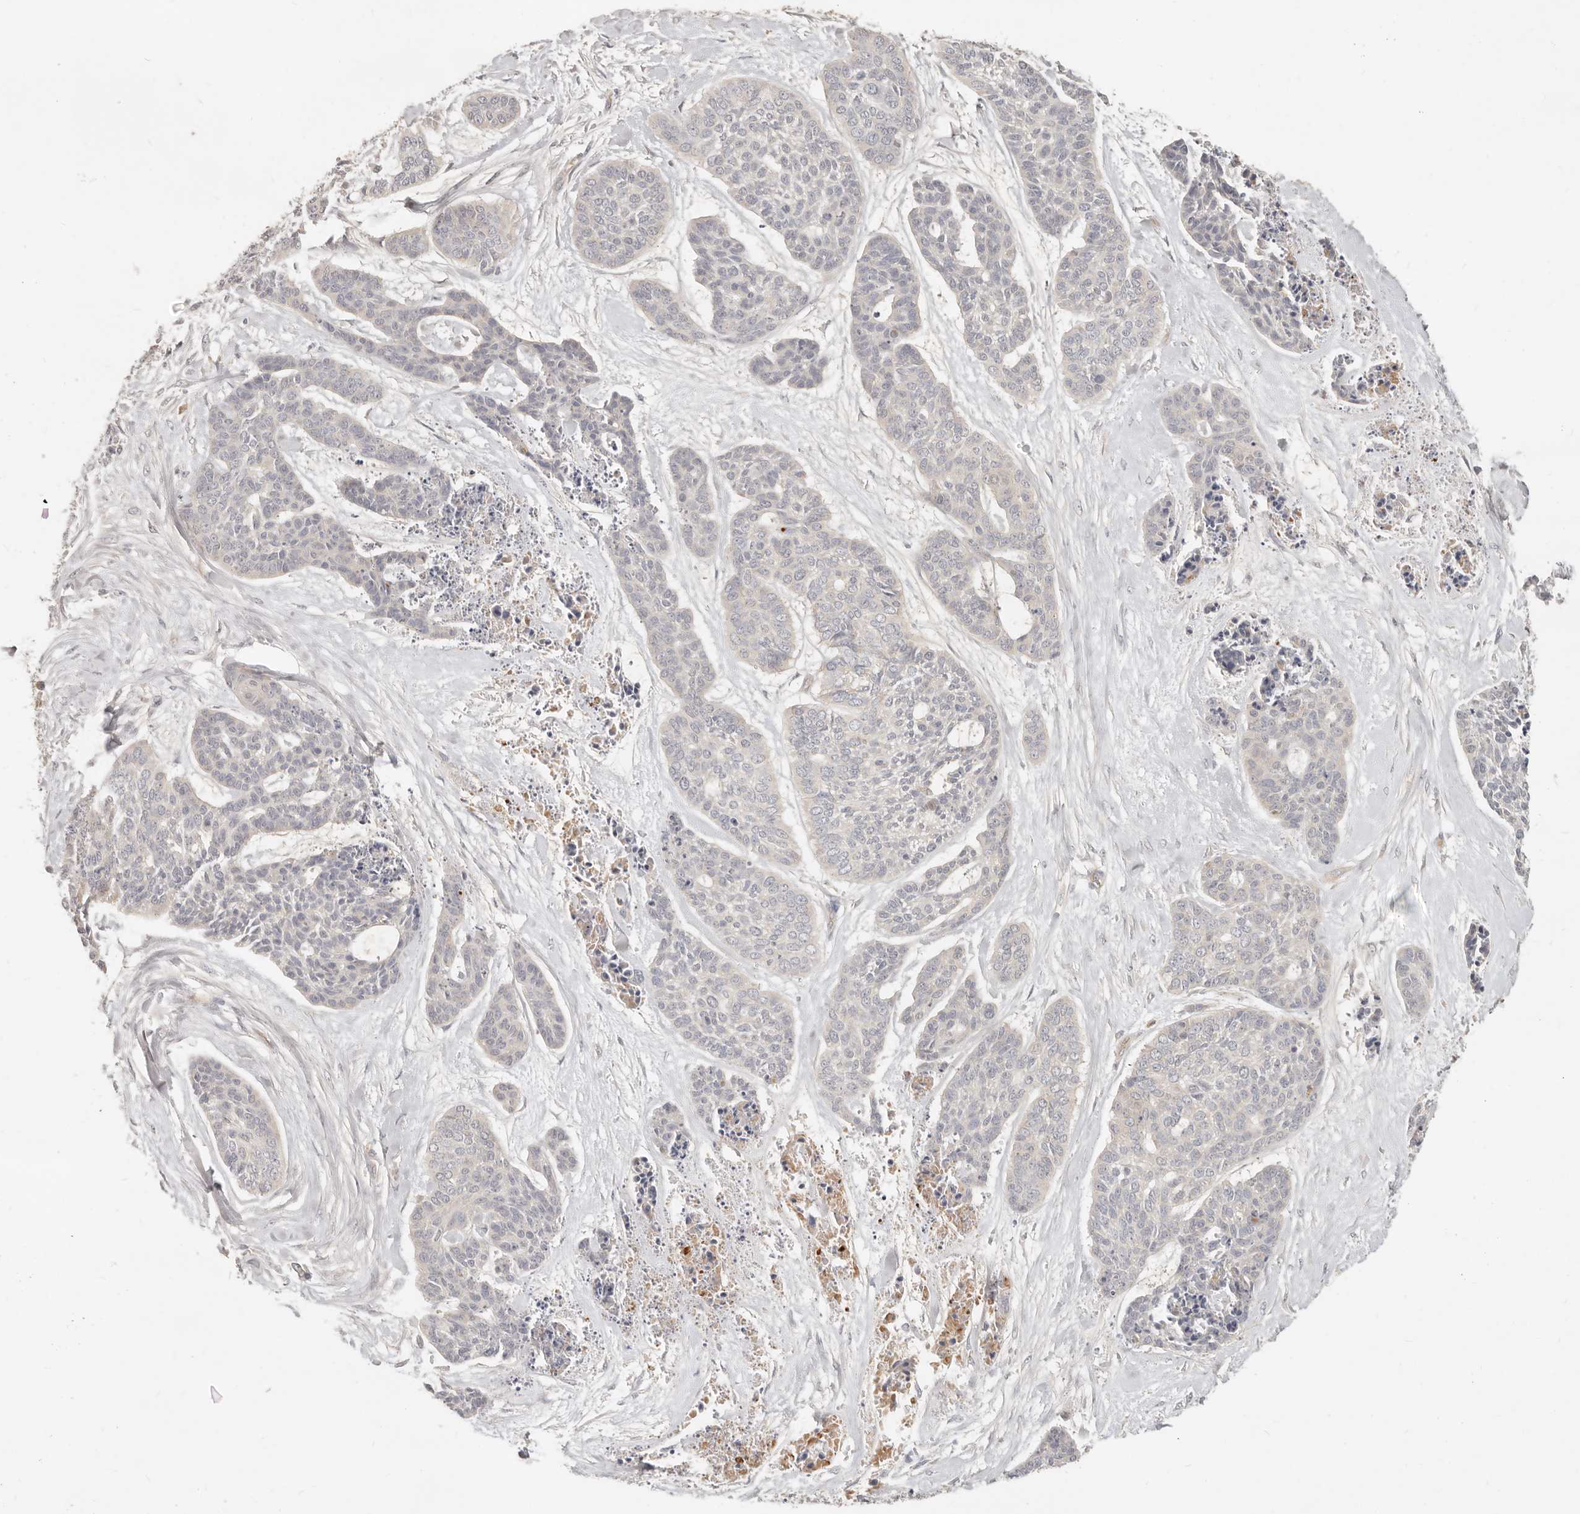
{"staining": {"intensity": "negative", "quantity": "none", "location": "none"}, "tissue": "skin cancer", "cell_type": "Tumor cells", "image_type": "cancer", "snomed": [{"axis": "morphology", "description": "Basal cell carcinoma"}, {"axis": "topography", "description": "Skin"}], "caption": "A high-resolution photomicrograph shows immunohistochemistry (IHC) staining of skin cancer (basal cell carcinoma), which reveals no significant expression in tumor cells.", "gene": "NECAP2", "patient": {"sex": "female", "age": 64}}